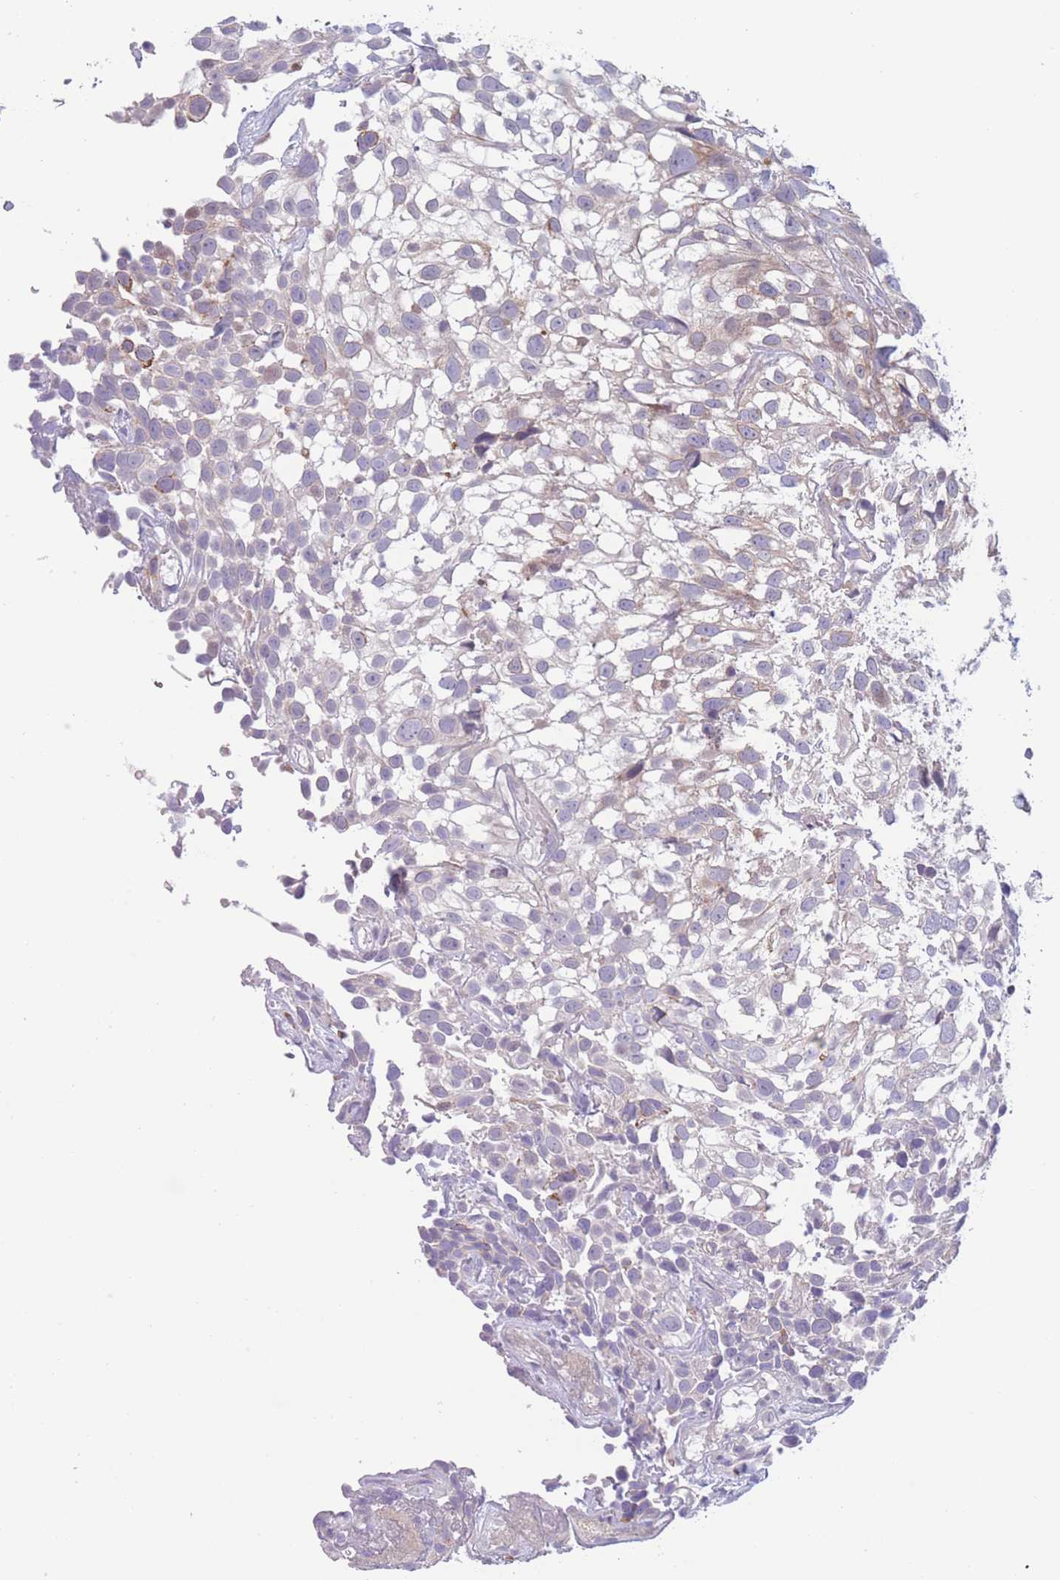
{"staining": {"intensity": "negative", "quantity": "none", "location": "none"}, "tissue": "urothelial cancer", "cell_type": "Tumor cells", "image_type": "cancer", "snomed": [{"axis": "morphology", "description": "Urothelial carcinoma, High grade"}, {"axis": "topography", "description": "Urinary bladder"}], "caption": "High power microscopy micrograph of an IHC image of high-grade urothelial carcinoma, revealing no significant positivity in tumor cells. (DAB (3,3'-diaminobenzidine) immunohistochemistry (IHC) with hematoxylin counter stain).", "gene": "PDE4A", "patient": {"sex": "male", "age": 56}}